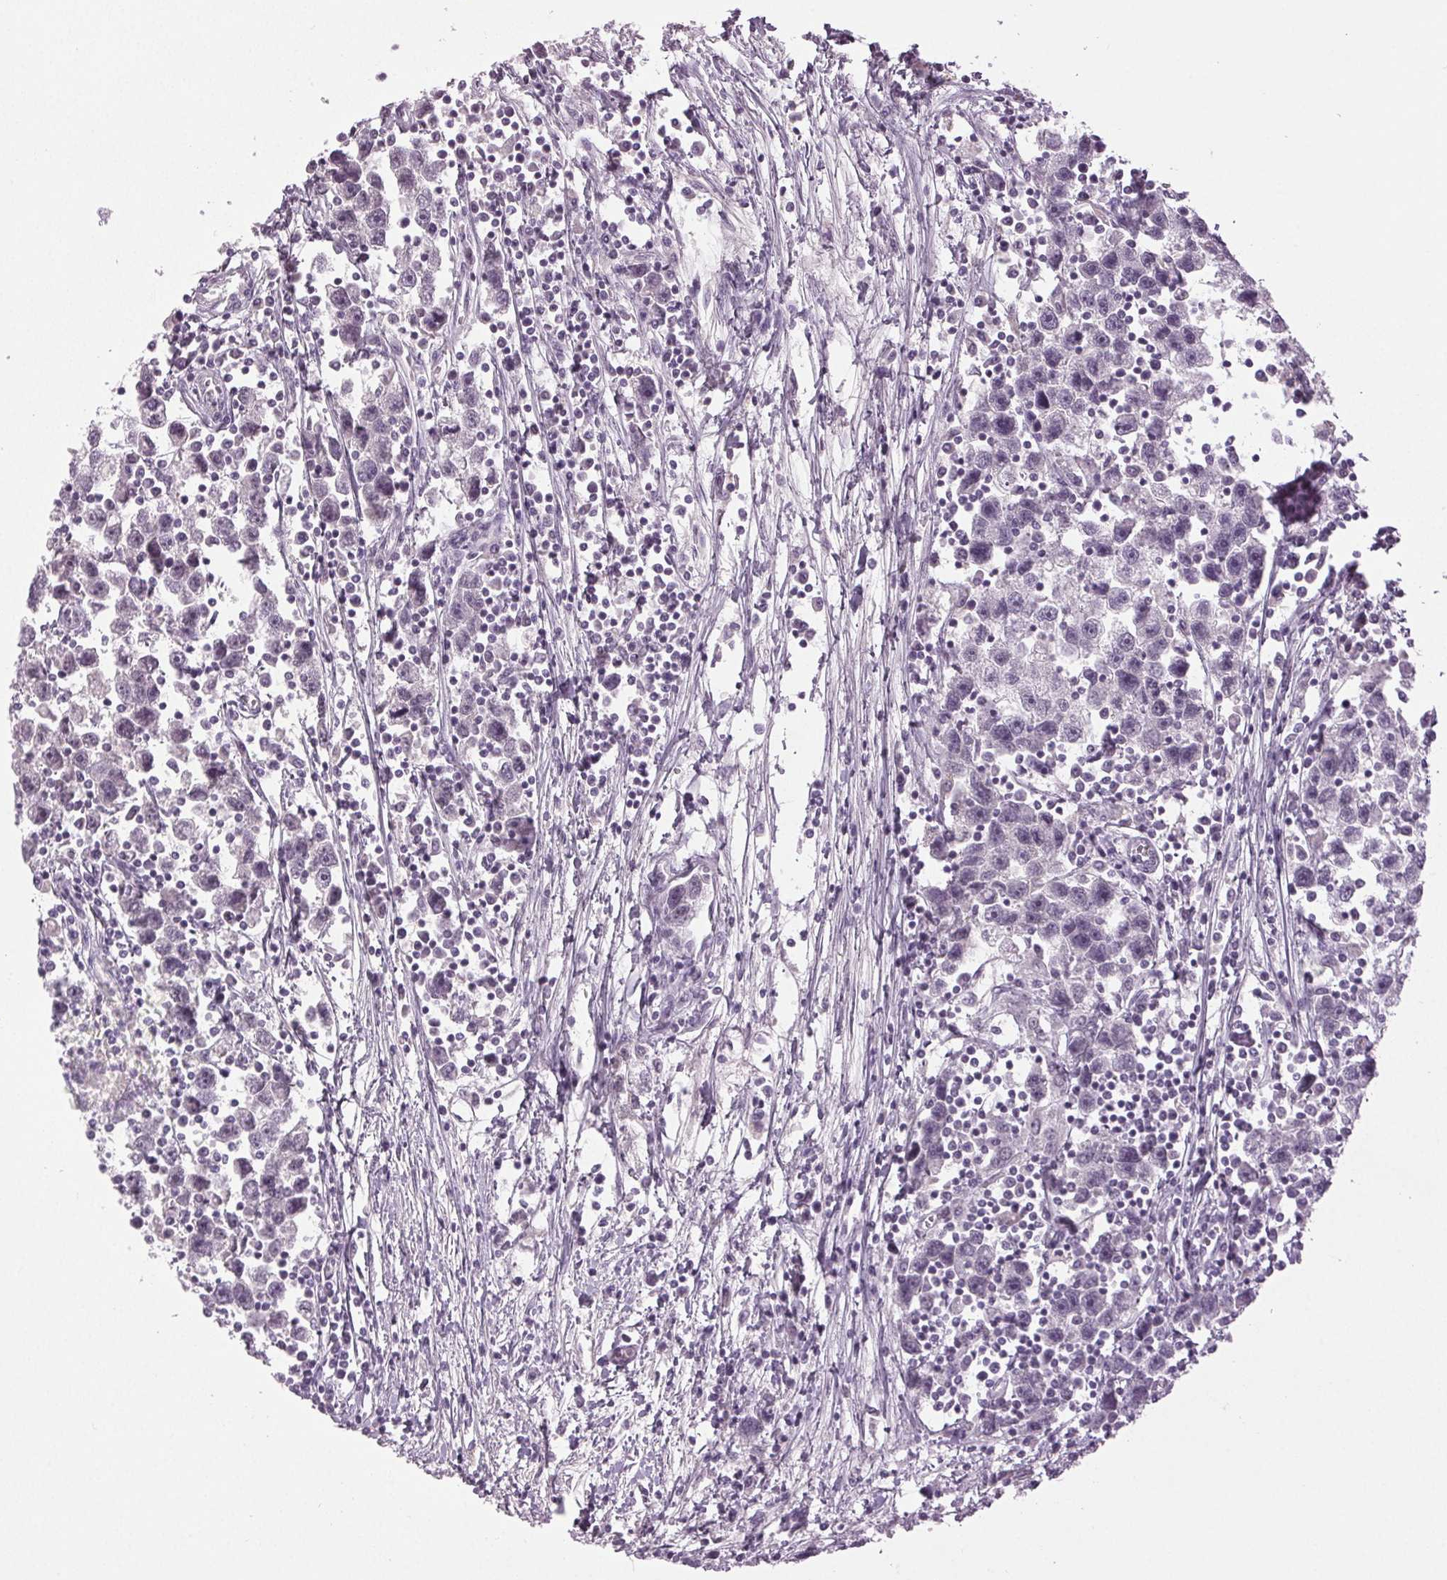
{"staining": {"intensity": "negative", "quantity": "none", "location": "none"}, "tissue": "testis cancer", "cell_type": "Tumor cells", "image_type": "cancer", "snomed": [{"axis": "morphology", "description": "Seminoma, NOS"}, {"axis": "topography", "description": "Testis"}], "caption": "Micrograph shows no significant protein staining in tumor cells of testis cancer (seminoma).", "gene": "DNAH12", "patient": {"sex": "male", "age": 30}}